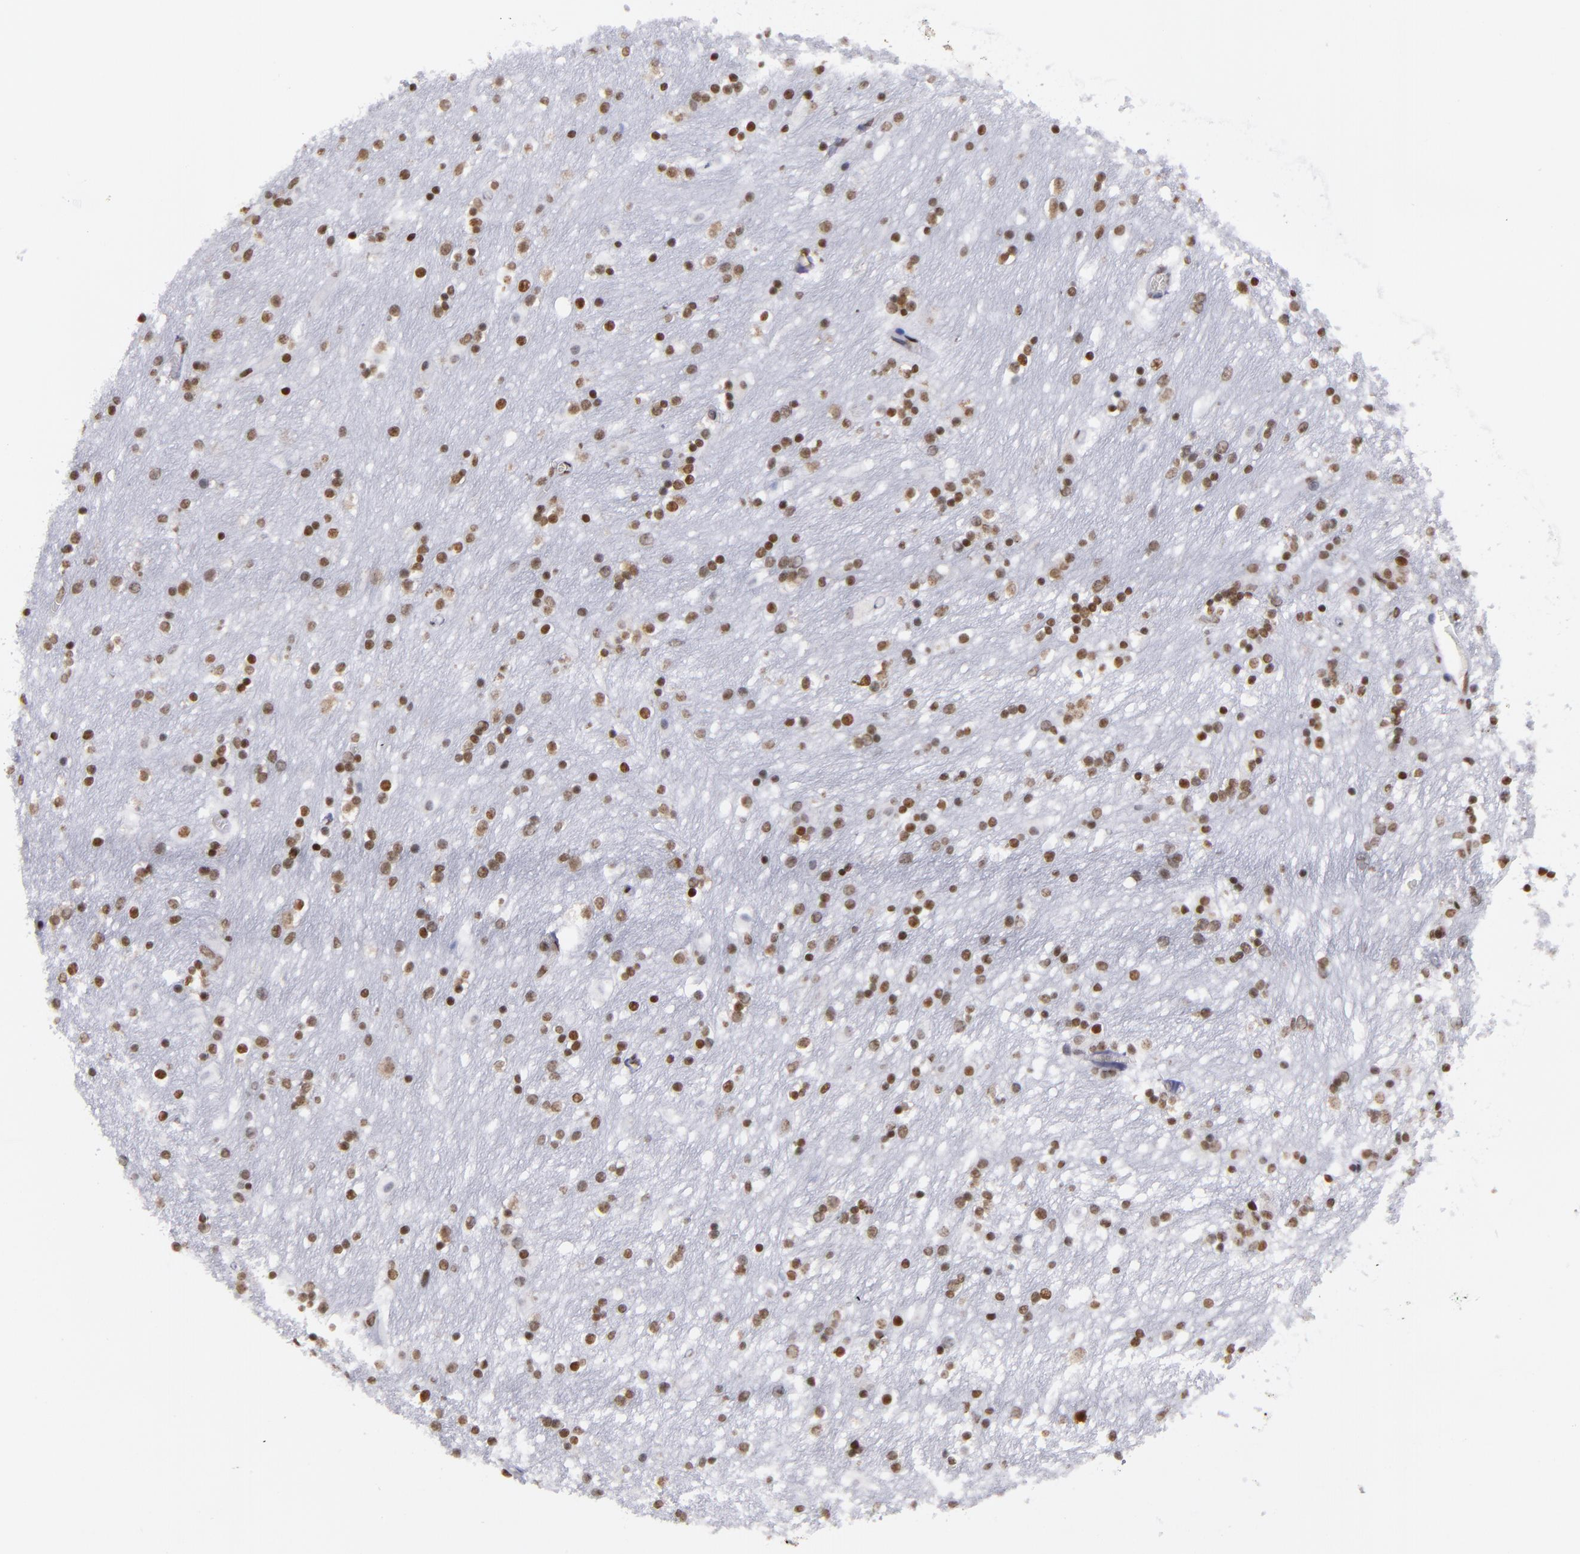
{"staining": {"intensity": "moderate", "quantity": ">75%", "location": "nuclear"}, "tissue": "caudate", "cell_type": "Glial cells", "image_type": "normal", "snomed": [{"axis": "morphology", "description": "Normal tissue, NOS"}, {"axis": "topography", "description": "Lateral ventricle wall"}], "caption": "Caudate stained with DAB immunohistochemistry shows medium levels of moderate nuclear expression in approximately >75% of glial cells. (Stains: DAB (3,3'-diaminobenzidine) in brown, nuclei in blue, Microscopy: brightfield microscopy at high magnification).", "gene": "TERF2", "patient": {"sex": "female", "age": 54}}